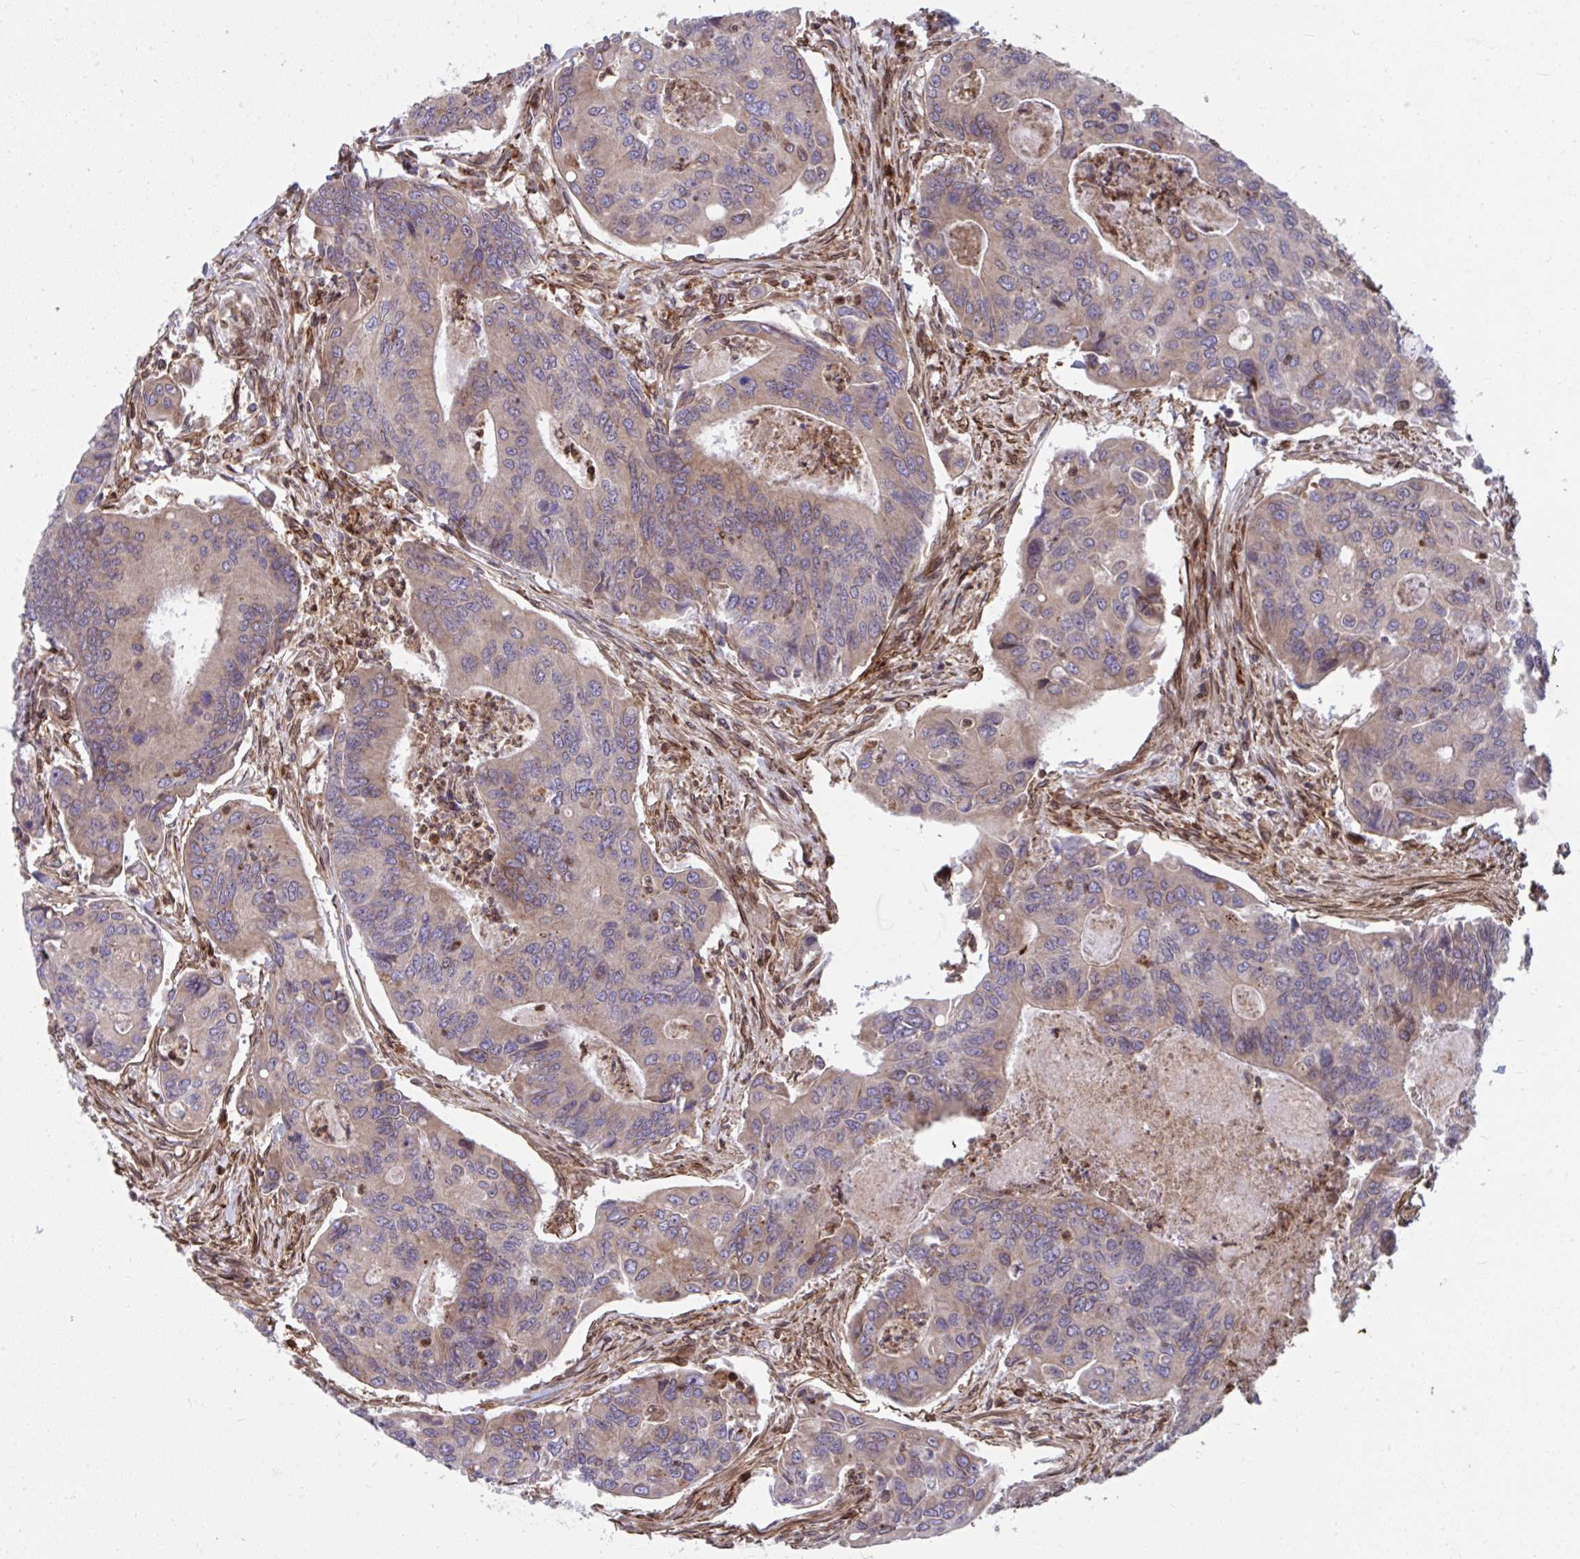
{"staining": {"intensity": "weak", "quantity": "25%-75%", "location": "cytoplasmic/membranous"}, "tissue": "colorectal cancer", "cell_type": "Tumor cells", "image_type": "cancer", "snomed": [{"axis": "morphology", "description": "Adenocarcinoma, NOS"}, {"axis": "topography", "description": "Colon"}], "caption": "Protein analysis of colorectal cancer tissue reveals weak cytoplasmic/membranous expression in about 25%-75% of tumor cells.", "gene": "STIM2", "patient": {"sex": "female", "age": 67}}